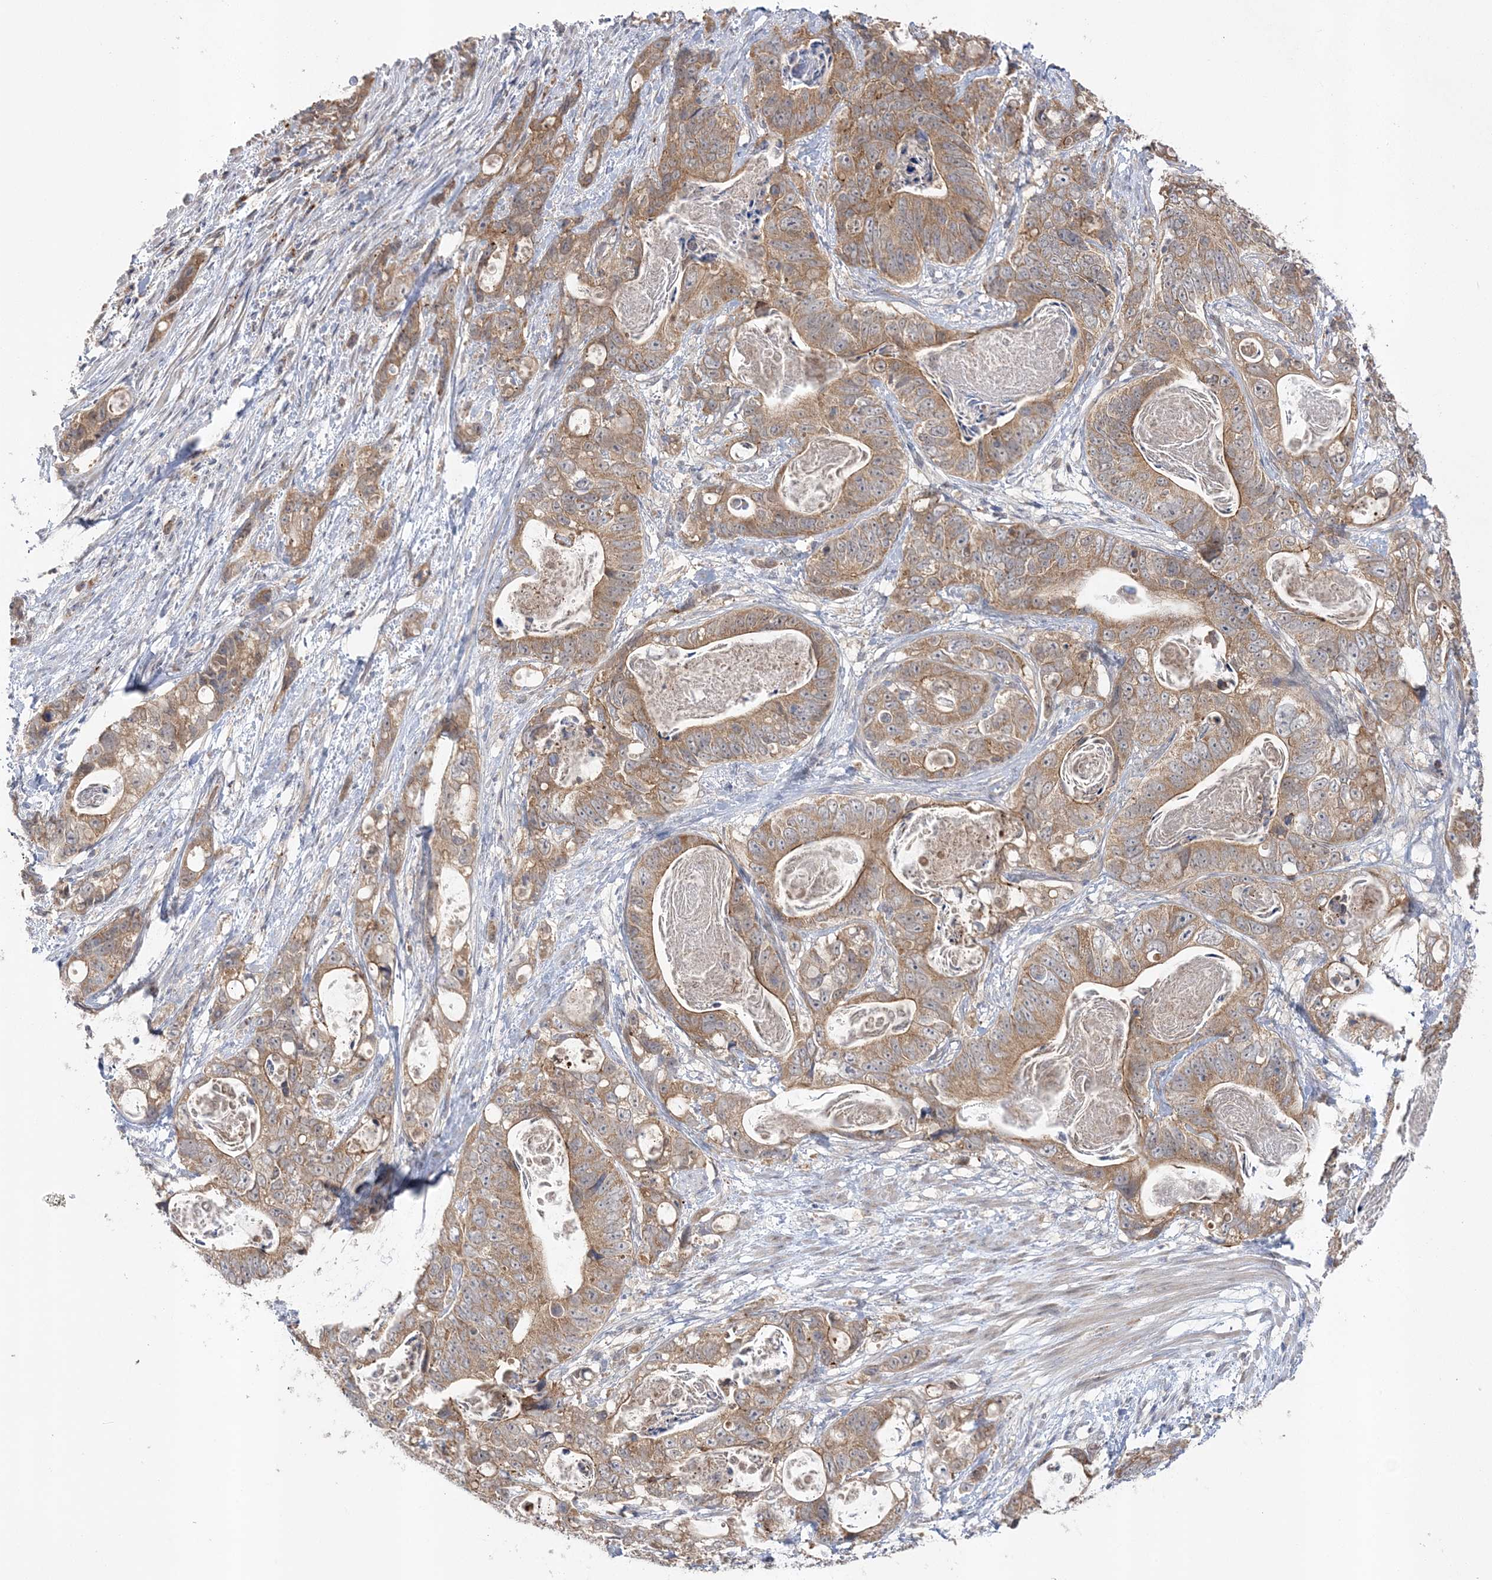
{"staining": {"intensity": "moderate", "quantity": ">75%", "location": "cytoplasmic/membranous"}, "tissue": "stomach cancer", "cell_type": "Tumor cells", "image_type": "cancer", "snomed": [{"axis": "morphology", "description": "Normal tissue, NOS"}, {"axis": "morphology", "description": "Adenocarcinoma, NOS"}, {"axis": "topography", "description": "Stomach"}], "caption": "The image shows immunohistochemical staining of stomach cancer. There is moderate cytoplasmic/membranous staining is present in approximately >75% of tumor cells.", "gene": "MMADHC", "patient": {"sex": "female", "age": 89}}